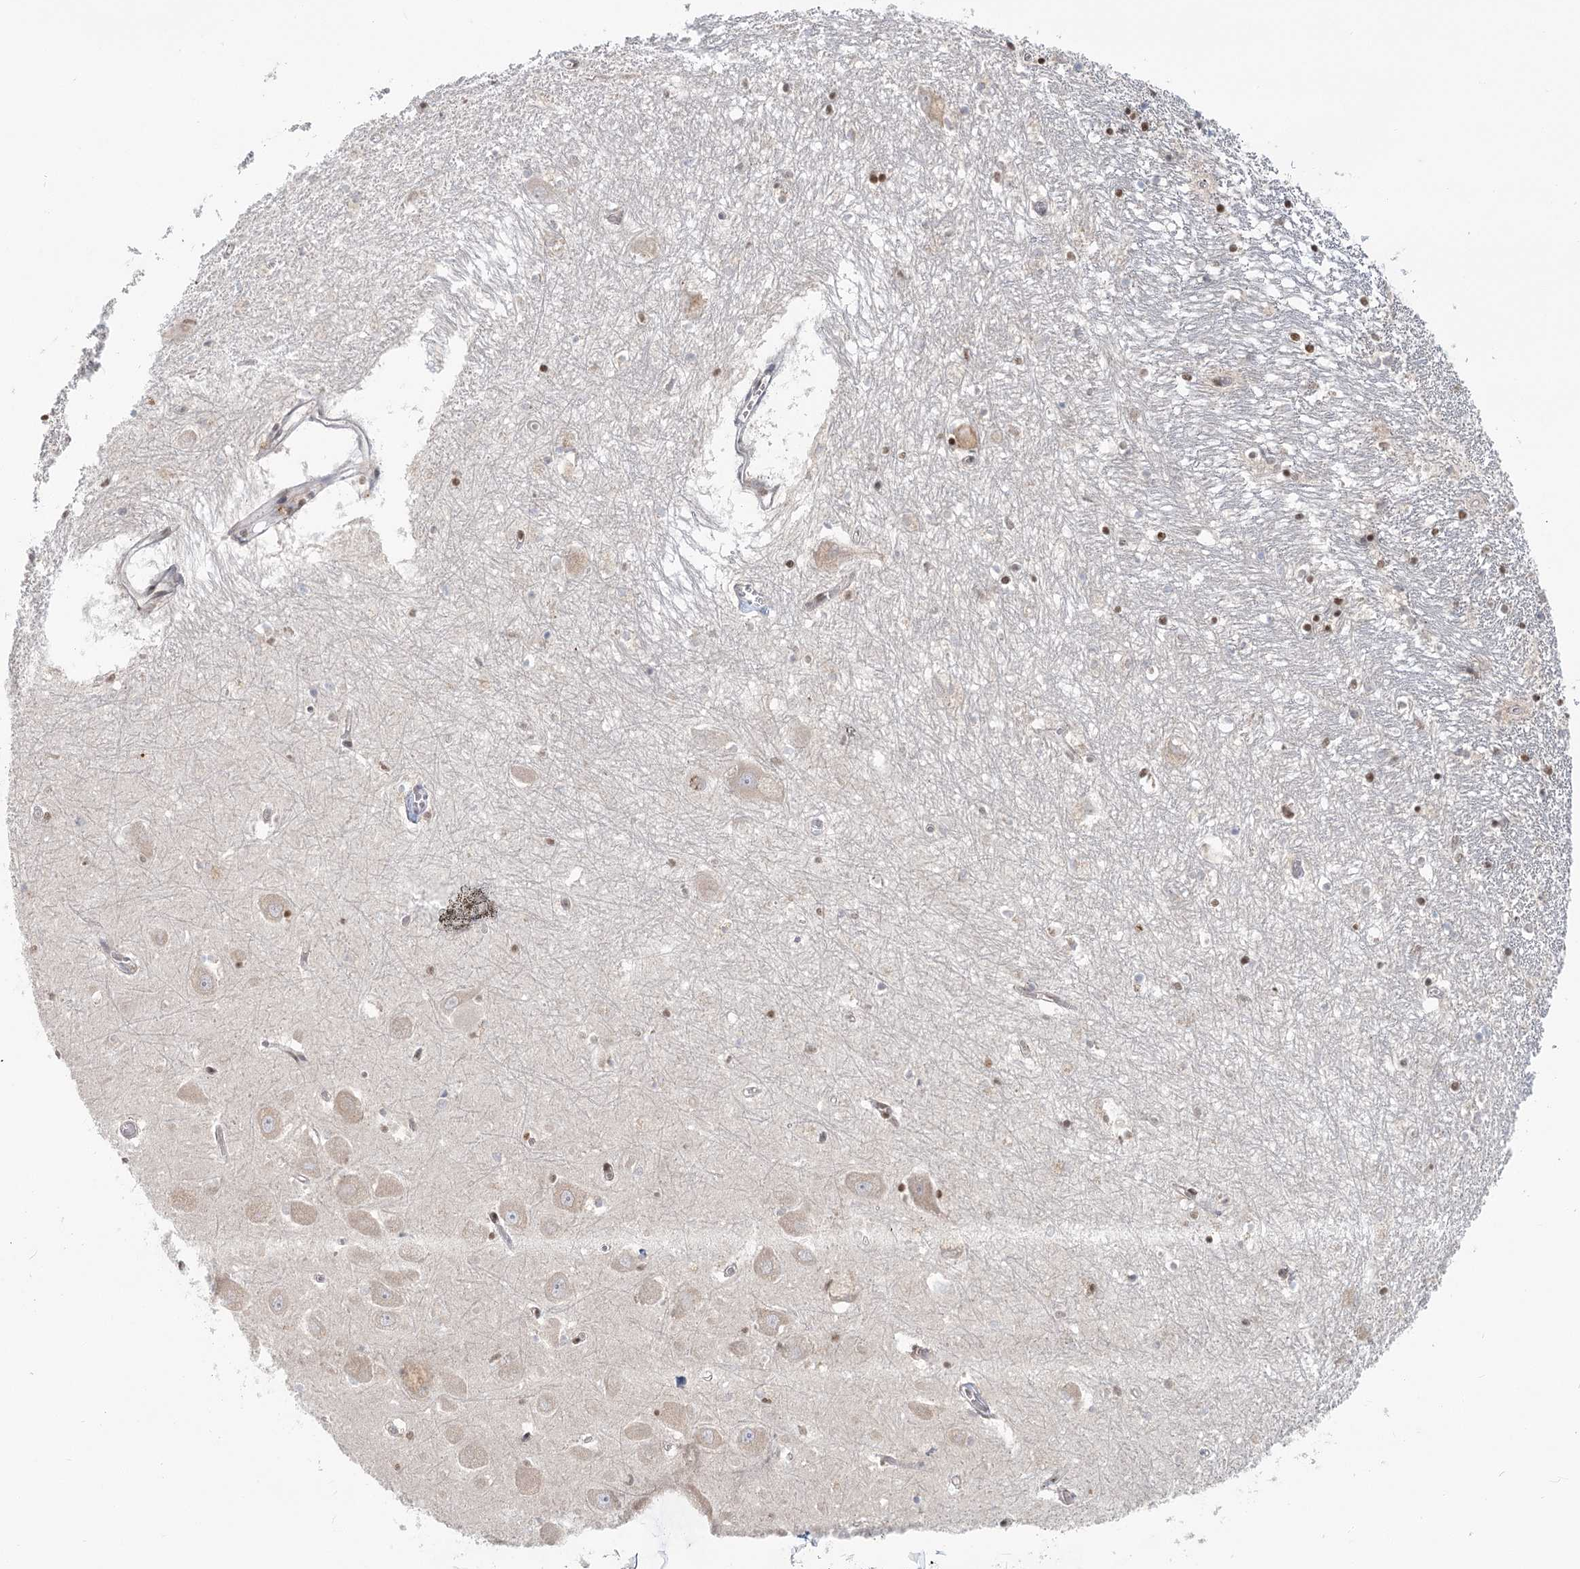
{"staining": {"intensity": "weak", "quantity": "25%-75%", "location": "cytoplasmic/membranous,nuclear"}, "tissue": "hippocampus", "cell_type": "Glial cells", "image_type": "normal", "snomed": [{"axis": "morphology", "description": "Normal tissue, NOS"}, {"axis": "topography", "description": "Hippocampus"}], "caption": "Hippocampus stained for a protein demonstrates weak cytoplasmic/membranous,nuclear positivity in glial cells.", "gene": "R3HCC1L", "patient": {"sex": "male", "age": 70}}